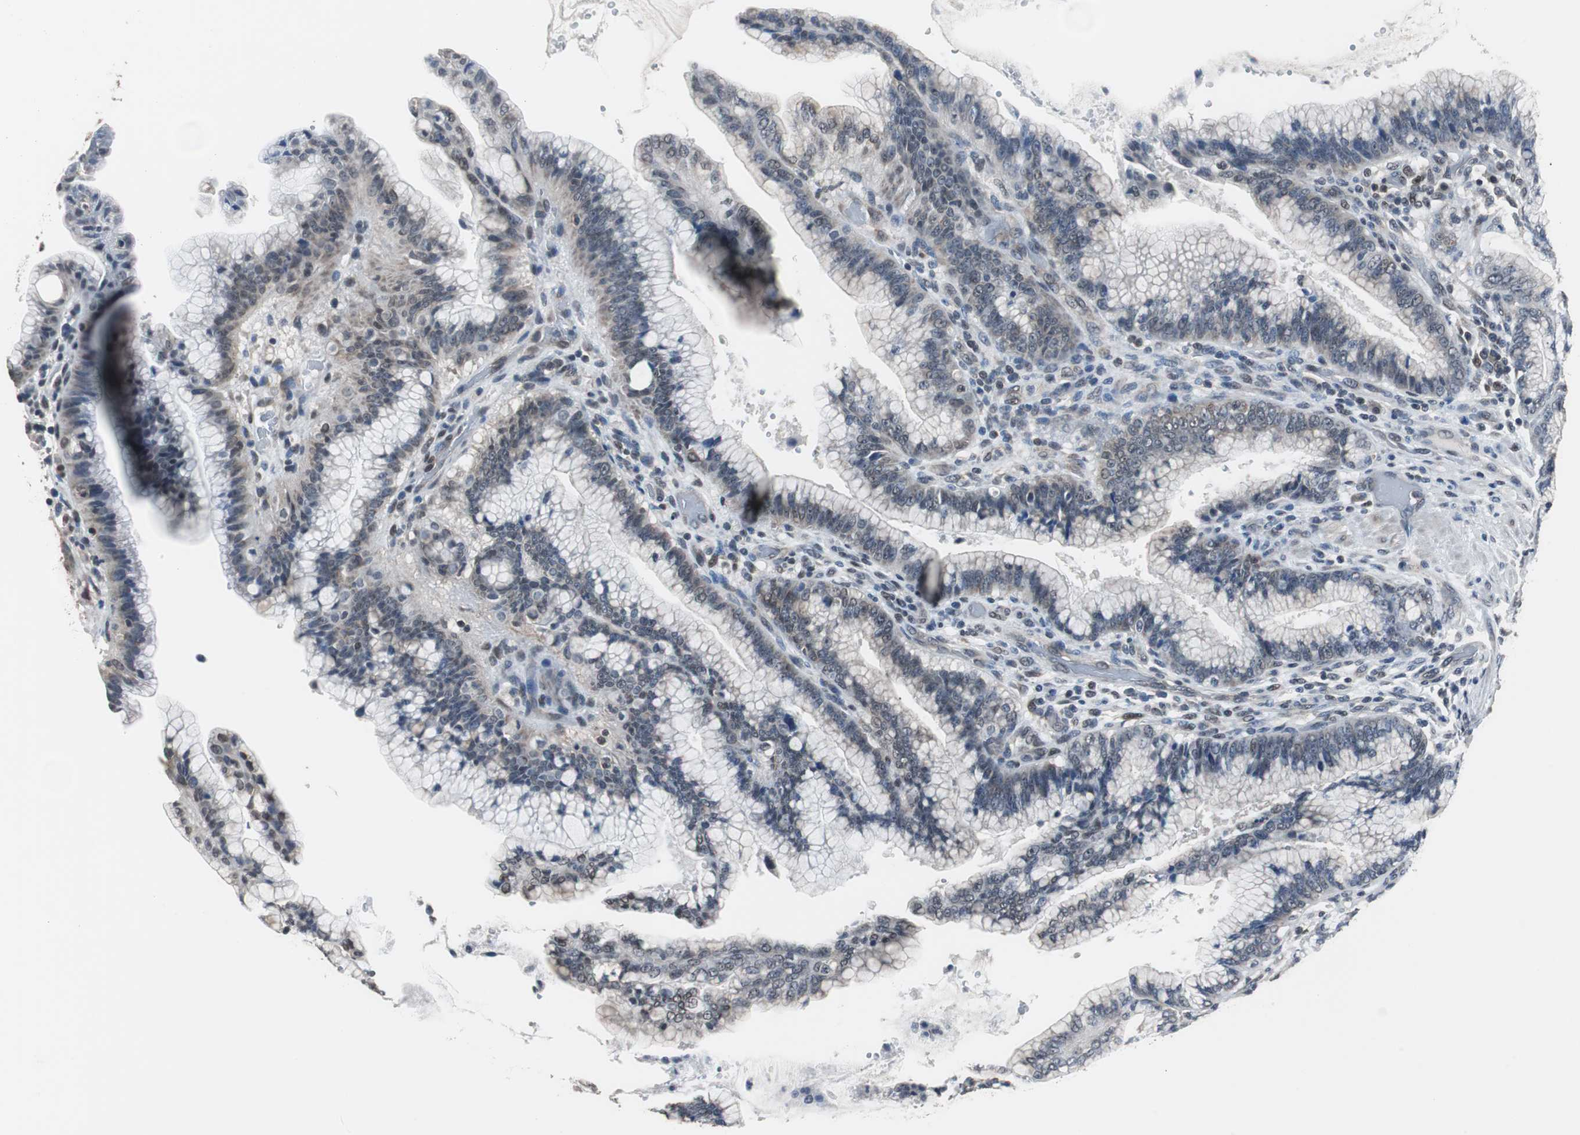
{"staining": {"intensity": "weak", "quantity": "<25%", "location": "nuclear"}, "tissue": "pancreatic cancer", "cell_type": "Tumor cells", "image_type": "cancer", "snomed": [{"axis": "morphology", "description": "Adenocarcinoma, NOS"}, {"axis": "topography", "description": "Pancreas"}], "caption": "IHC image of pancreatic cancer (adenocarcinoma) stained for a protein (brown), which displays no staining in tumor cells. Nuclei are stained in blue.", "gene": "ZHX2", "patient": {"sex": "female", "age": 64}}